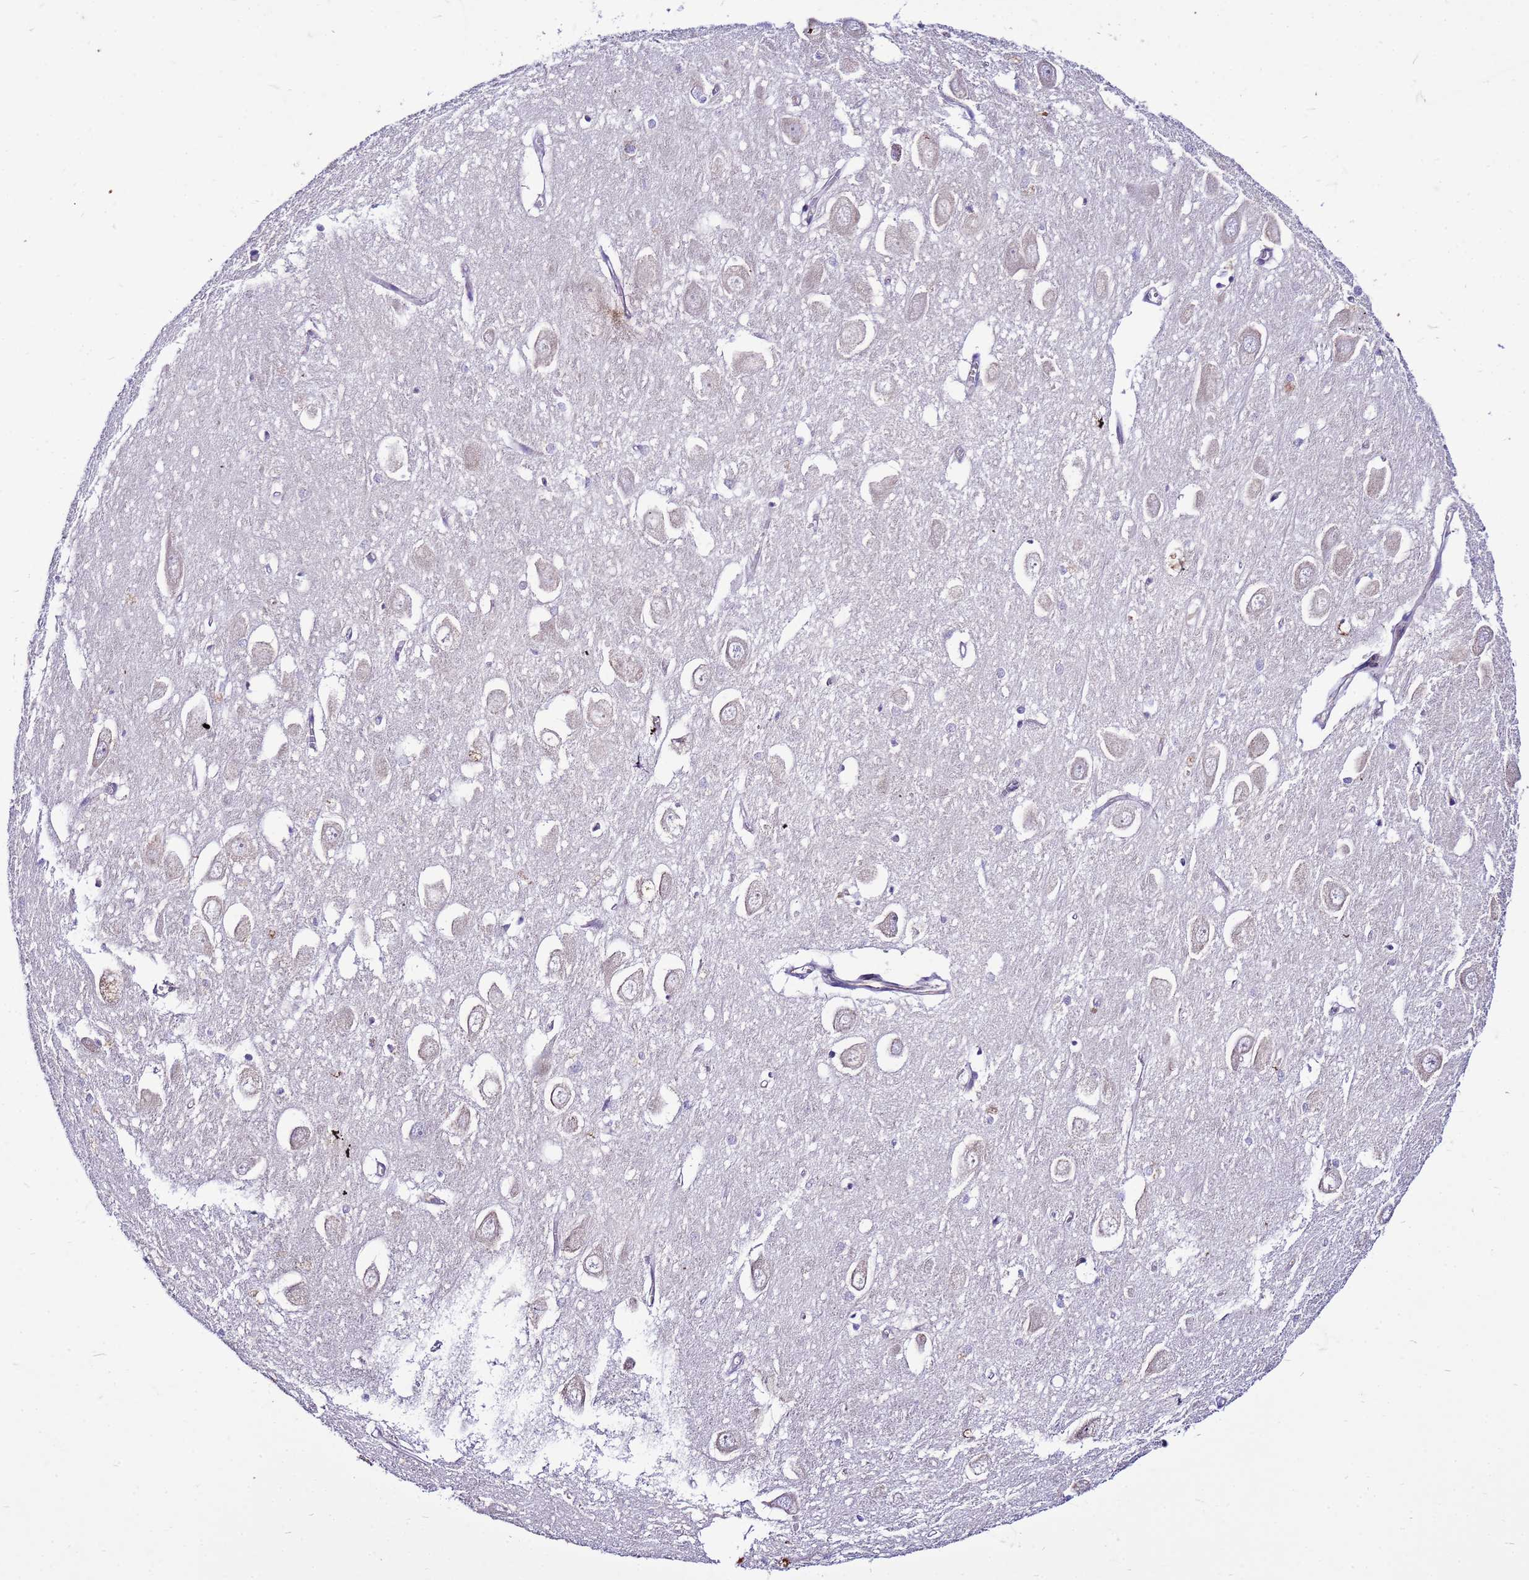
{"staining": {"intensity": "negative", "quantity": "none", "location": "none"}, "tissue": "hippocampus", "cell_type": "Glial cells", "image_type": "normal", "snomed": [{"axis": "morphology", "description": "Normal tissue, NOS"}, {"axis": "topography", "description": "Hippocampus"}], "caption": "Glial cells show no significant protein positivity in benign hippocampus. (DAB (3,3'-diaminobenzidine) immunohistochemistry (IHC) with hematoxylin counter stain).", "gene": "PKD1", "patient": {"sex": "female", "age": 64}}